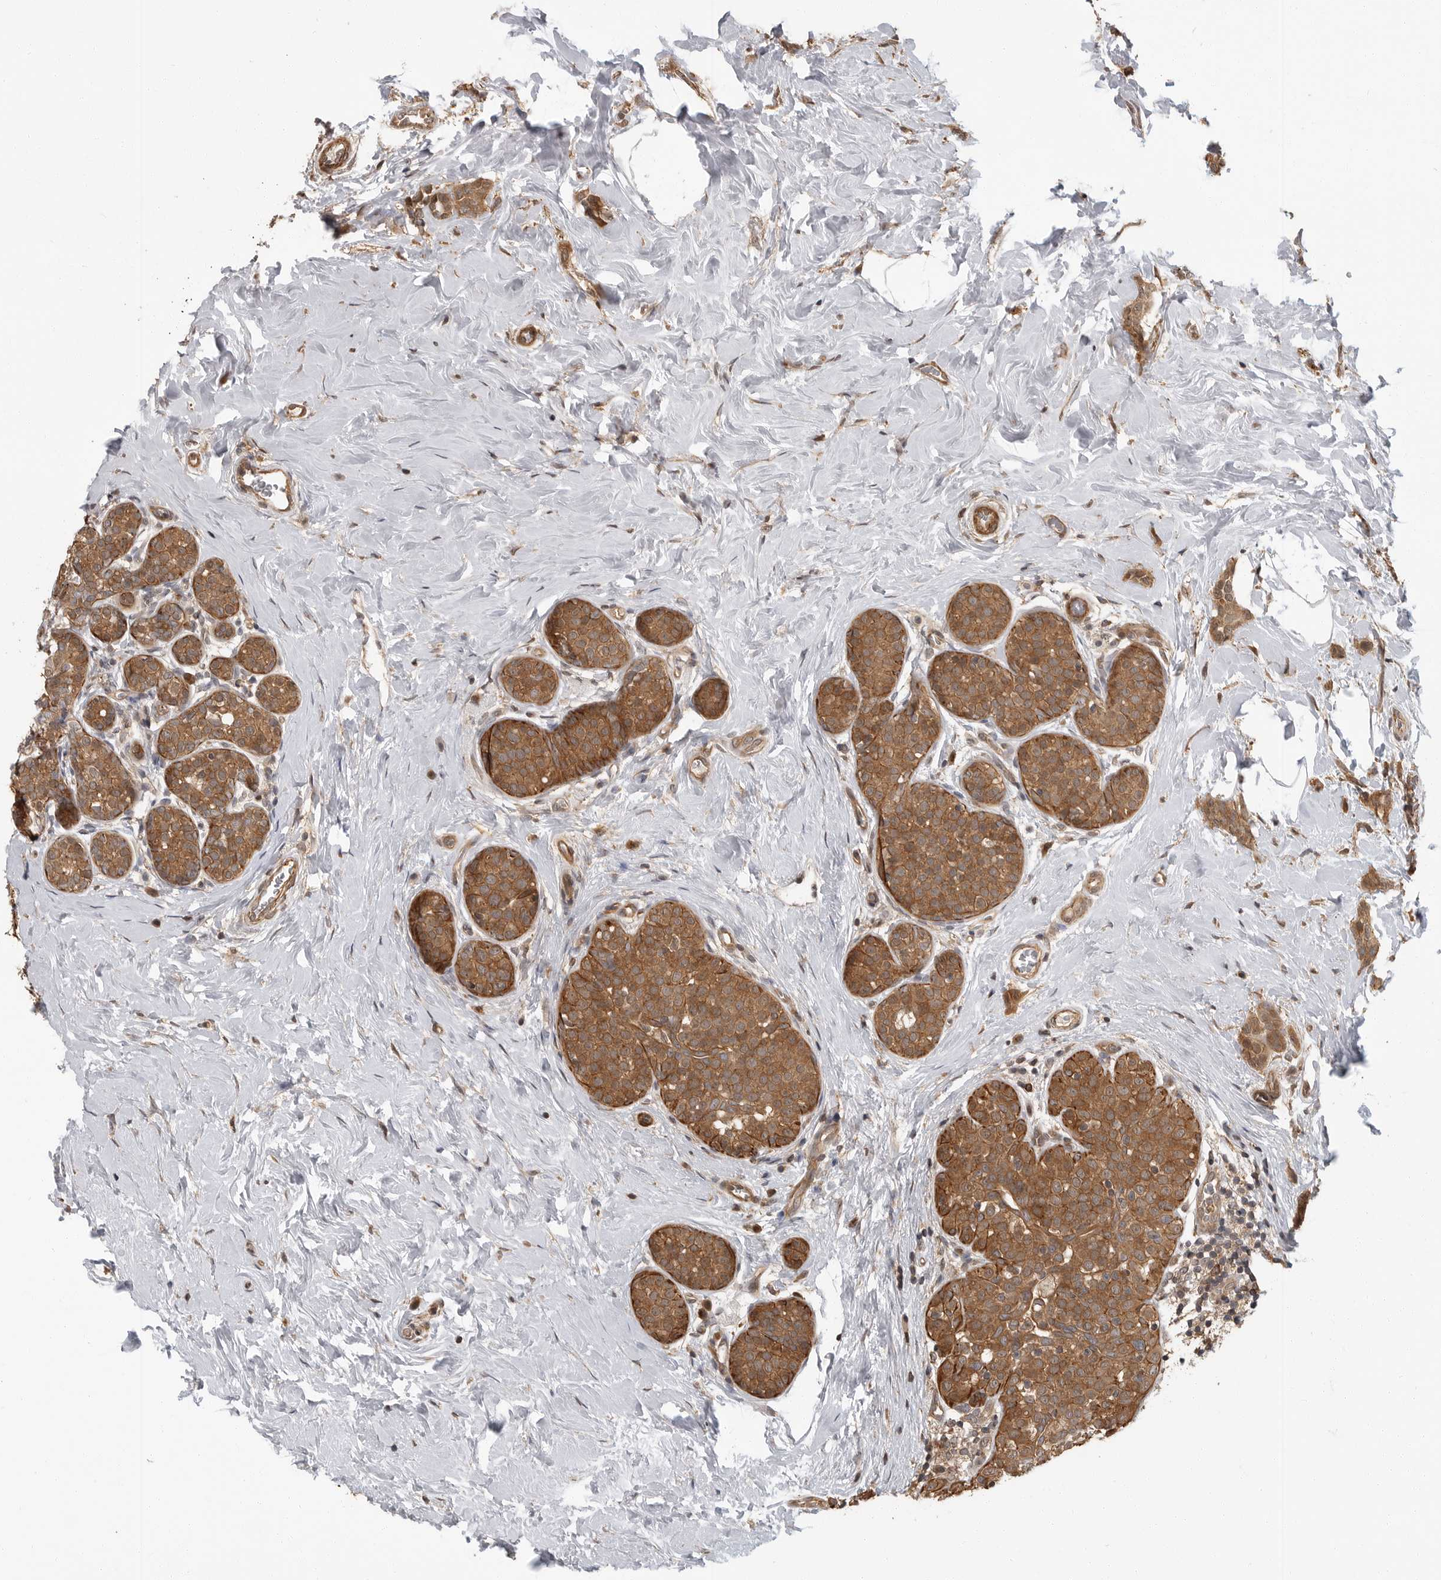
{"staining": {"intensity": "moderate", "quantity": ">75%", "location": "cytoplasmic/membranous"}, "tissue": "breast cancer", "cell_type": "Tumor cells", "image_type": "cancer", "snomed": [{"axis": "morphology", "description": "Lobular carcinoma, in situ"}, {"axis": "morphology", "description": "Lobular carcinoma"}, {"axis": "topography", "description": "Breast"}], "caption": "Immunohistochemical staining of breast cancer (lobular carcinoma) demonstrates moderate cytoplasmic/membranous protein positivity in approximately >75% of tumor cells.", "gene": "ERN1", "patient": {"sex": "female", "age": 41}}